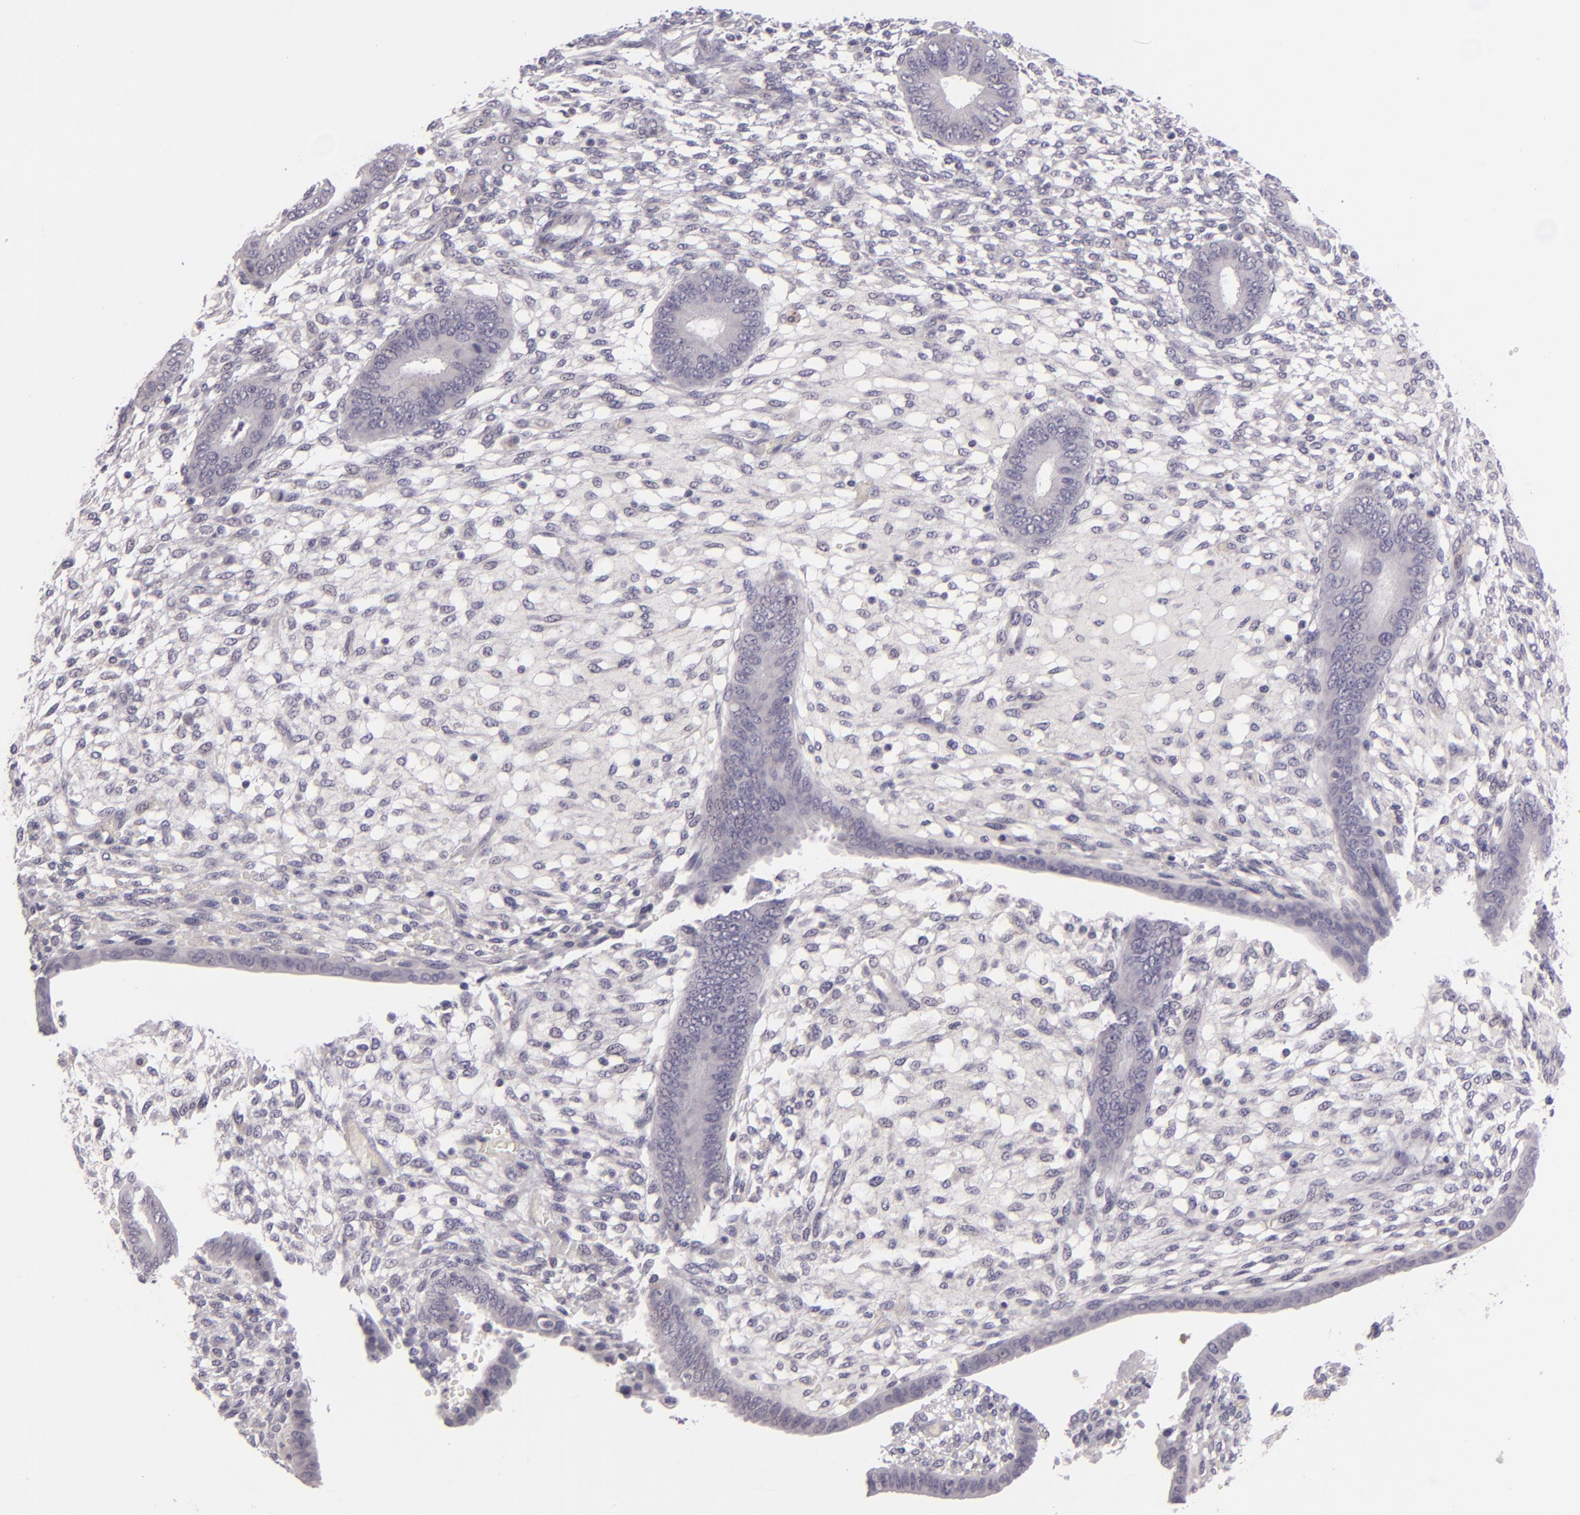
{"staining": {"intensity": "strong", "quantity": "<25%", "location": "cytoplasmic/membranous"}, "tissue": "endometrium", "cell_type": "Cells in endometrial stroma", "image_type": "normal", "snomed": [{"axis": "morphology", "description": "Normal tissue, NOS"}, {"axis": "topography", "description": "Endometrium"}], "caption": "The image exhibits staining of normal endometrium, revealing strong cytoplasmic/membranous protein staining (brown color) within cells in endometrial stroma.", "gene": "EGFL6", "patient": {"sex": "female", "age": 42}}